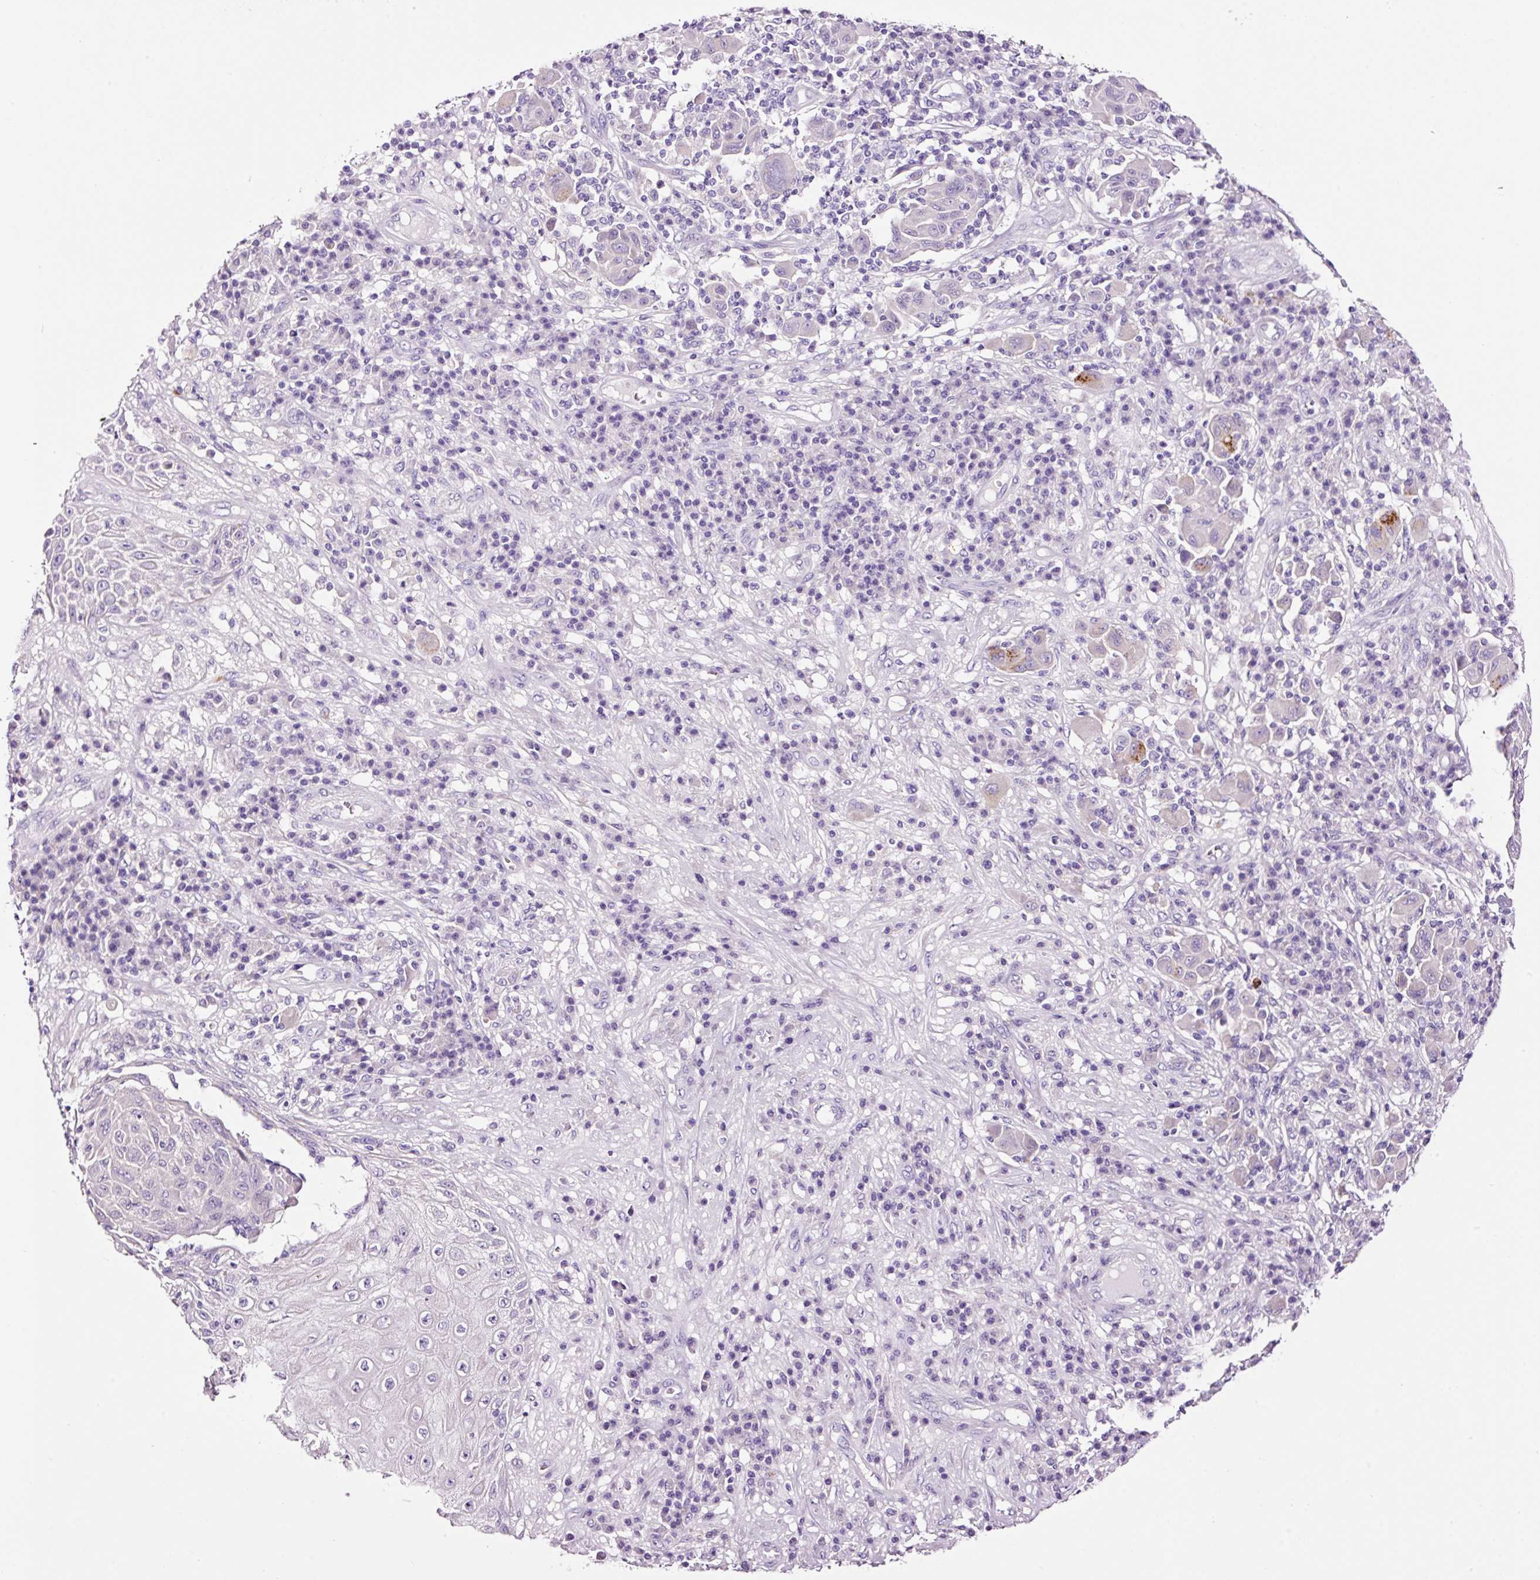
{"staining": {"intensity": "negative", "quantity": "none", "location": "none"}, "tissue": "melanoma", "cell_type": "Tumor cells", "image_type": "cancer", "snomed": [{"axis": "morphology", "description": "Malignant melanoma, NOS"}, {"axis": "topography", "description": "Skin"}], "caption": "The micrograph reveals no staining of tumor cells in malignant melanoma. The staining is performed using DAB (3,3'-diaminobenzidine) brown chromogen with nuclei counter-stained in using hematoxylin.", "gene": "PAM", "patient": {"sex": "male", "age": 53}}